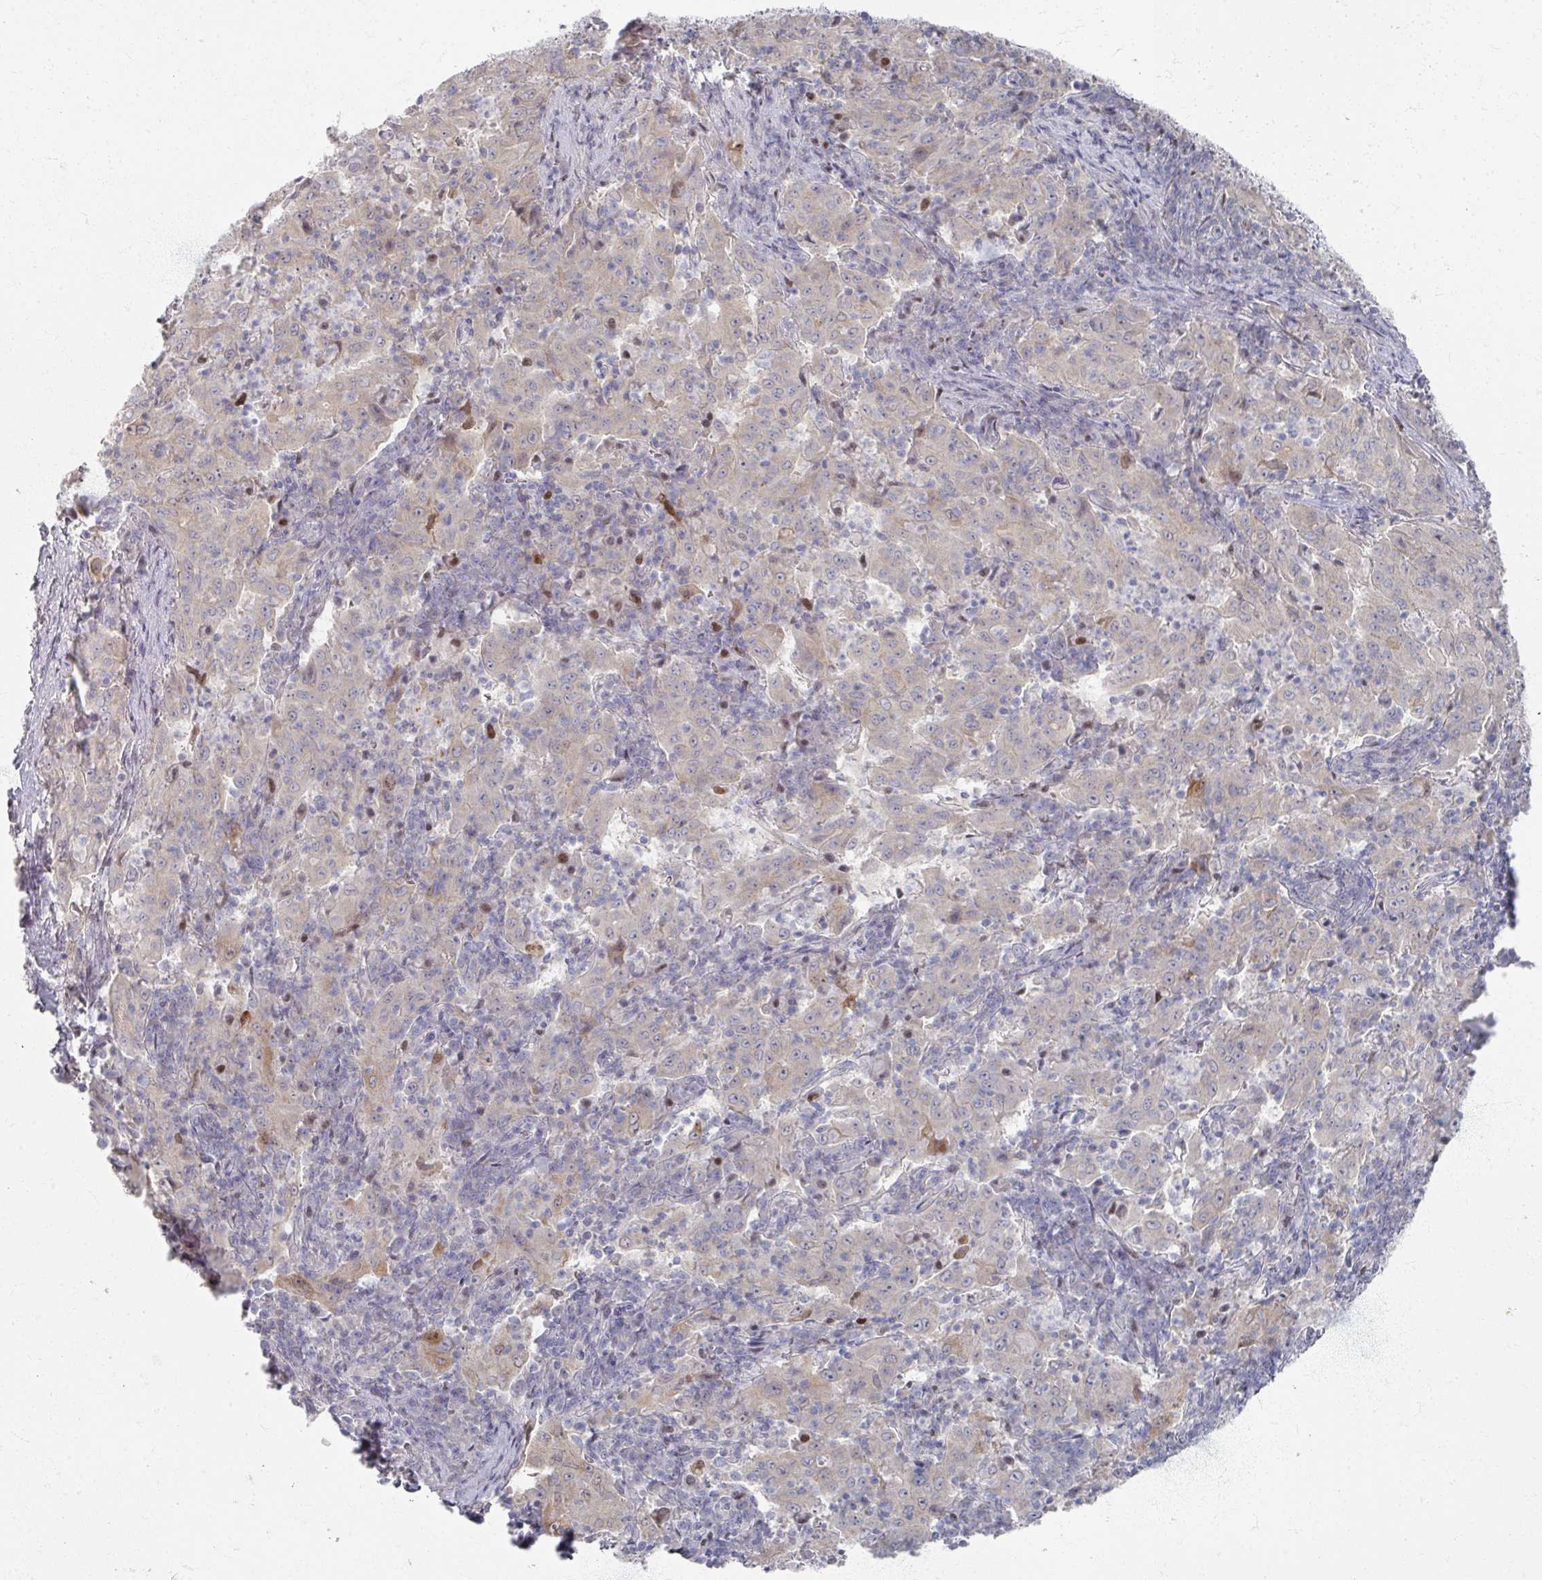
{"staining": {"intensity": "weak", "quantity": "<25%", "location": "cytoplasmic/membranous"}, "tissue": "pancreatic cancer", "cell_type": "Tumor cells", "image_type": "cancer", "snomed": [{"axis": "morphology", "description": "Adenocarcinoma, NOS"}, {"axis": "topography", "description": "Pancreas"}], "caption": "The IHC image has no significant expression in tumor cells of pancreatic cancer tissue.", "gene": "TTYH3", "patient": {"sex": "male", "age": 63}}